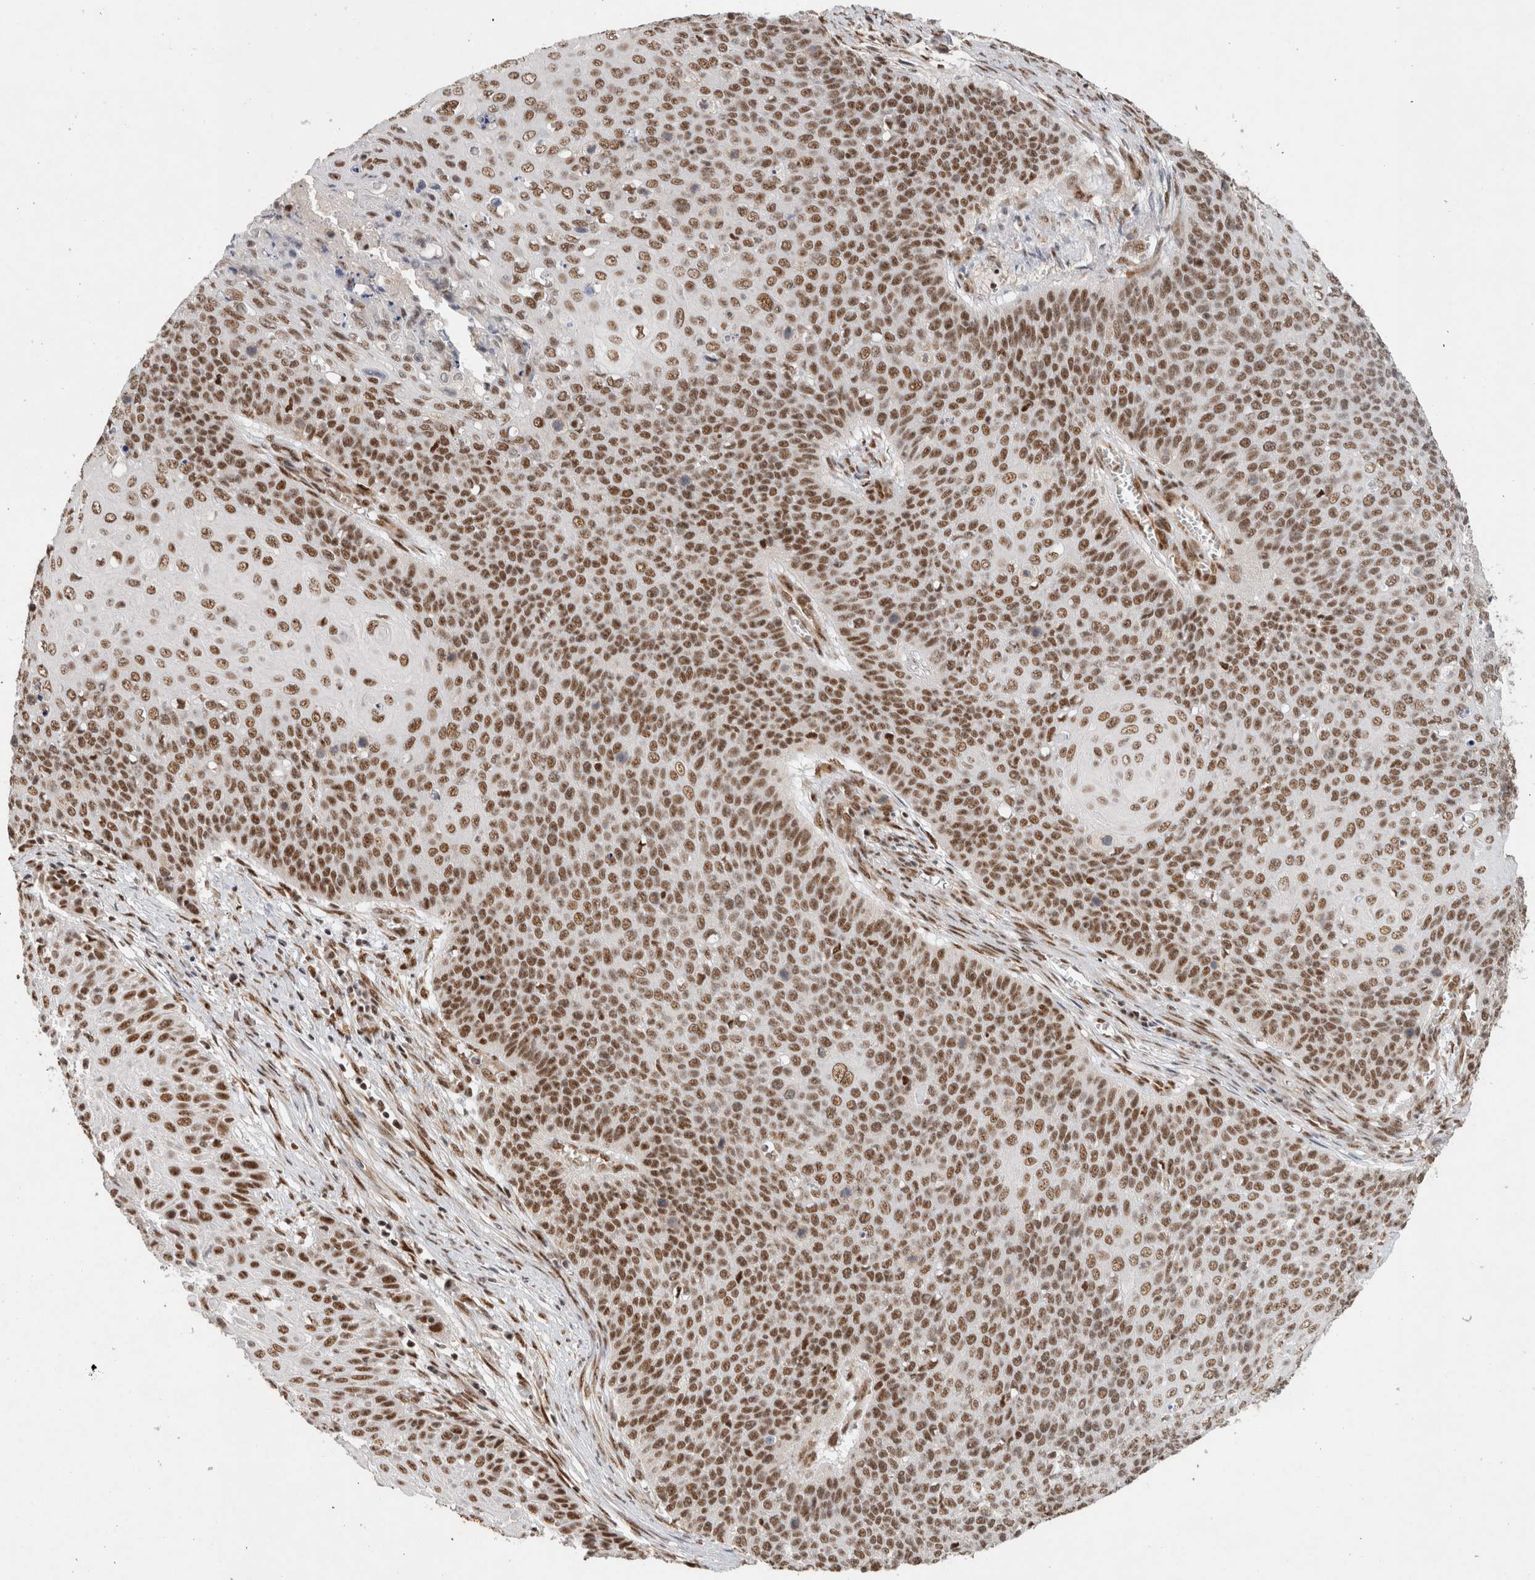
{"staining": {"intensity": "moderate", "quantity": ">75%", "location": "nuclear"}, "tissue": "cervical cancer", "cell_type": "Tumor cells", "image_type": "cancer", "snomed": [{"axis": "morphology", "description": "Squamous cell carcinoma, NOS"}, {"axis": "topography", "description": "Cervix"}], "caption": "A brown stain highlights moderate nuclear staining of a protein in cervical cancer tumor cells.", "gene": "DDX42", "patient": {"sex": "female", "age": 39}}